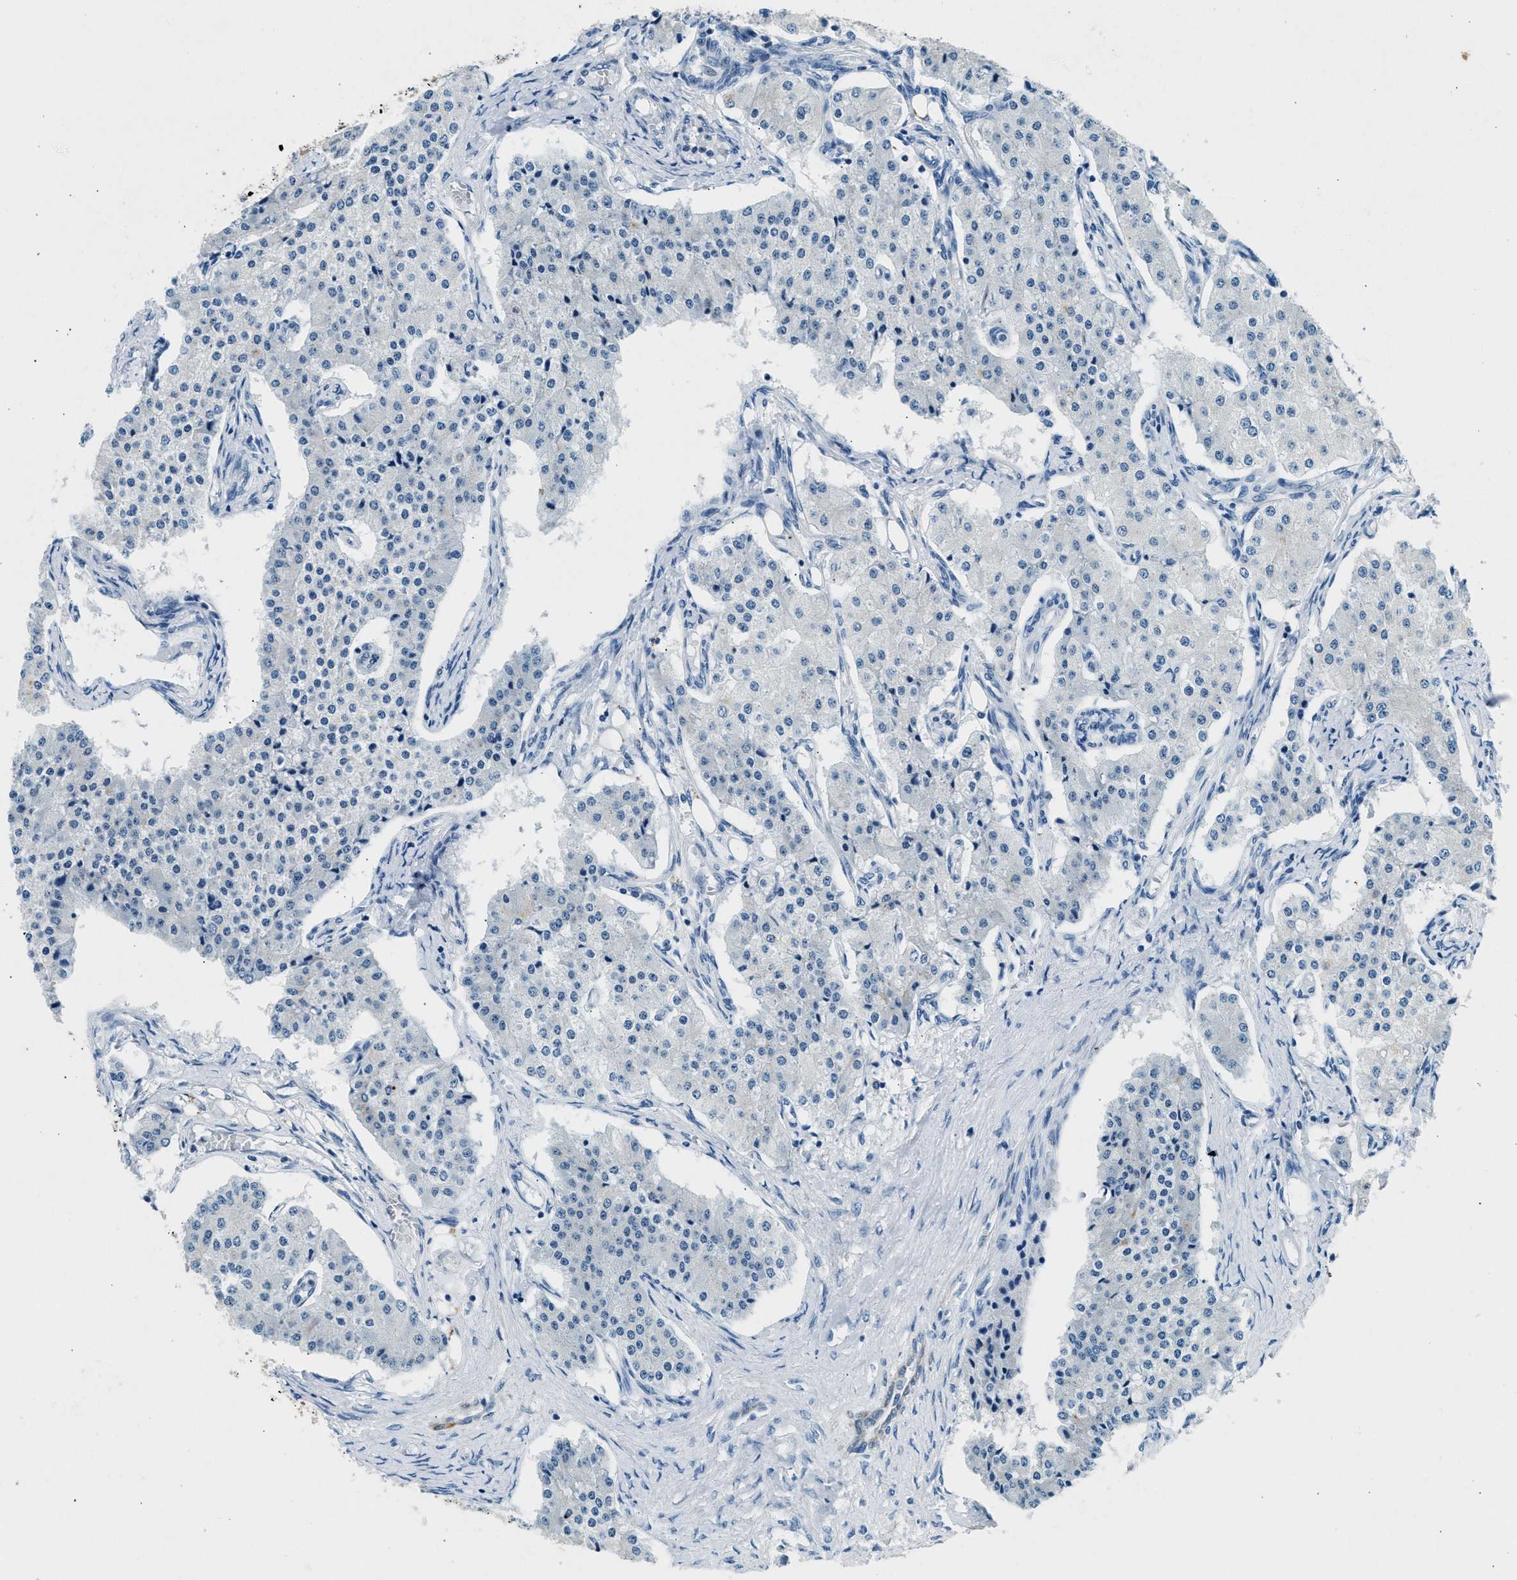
{"staining": {"intensity": "negative", "quantity": "none", "location": "none"}, "tissue": "carcinoid", "cell_type": "Tumor cells", "image_type": "cancer", "snomed": [{"axis": "morphology", "description": "Carcinoid, malignant, NOS"}, {"axis": "topography", "description": "Colon"}], "caption": "This is a histopathology image of immunohistochemistry staining of carcinoid (malignant), which shows no positivity in tumor cells.", "gene": "CFAP20", "patient": {"sex": "female", "age": 52}}